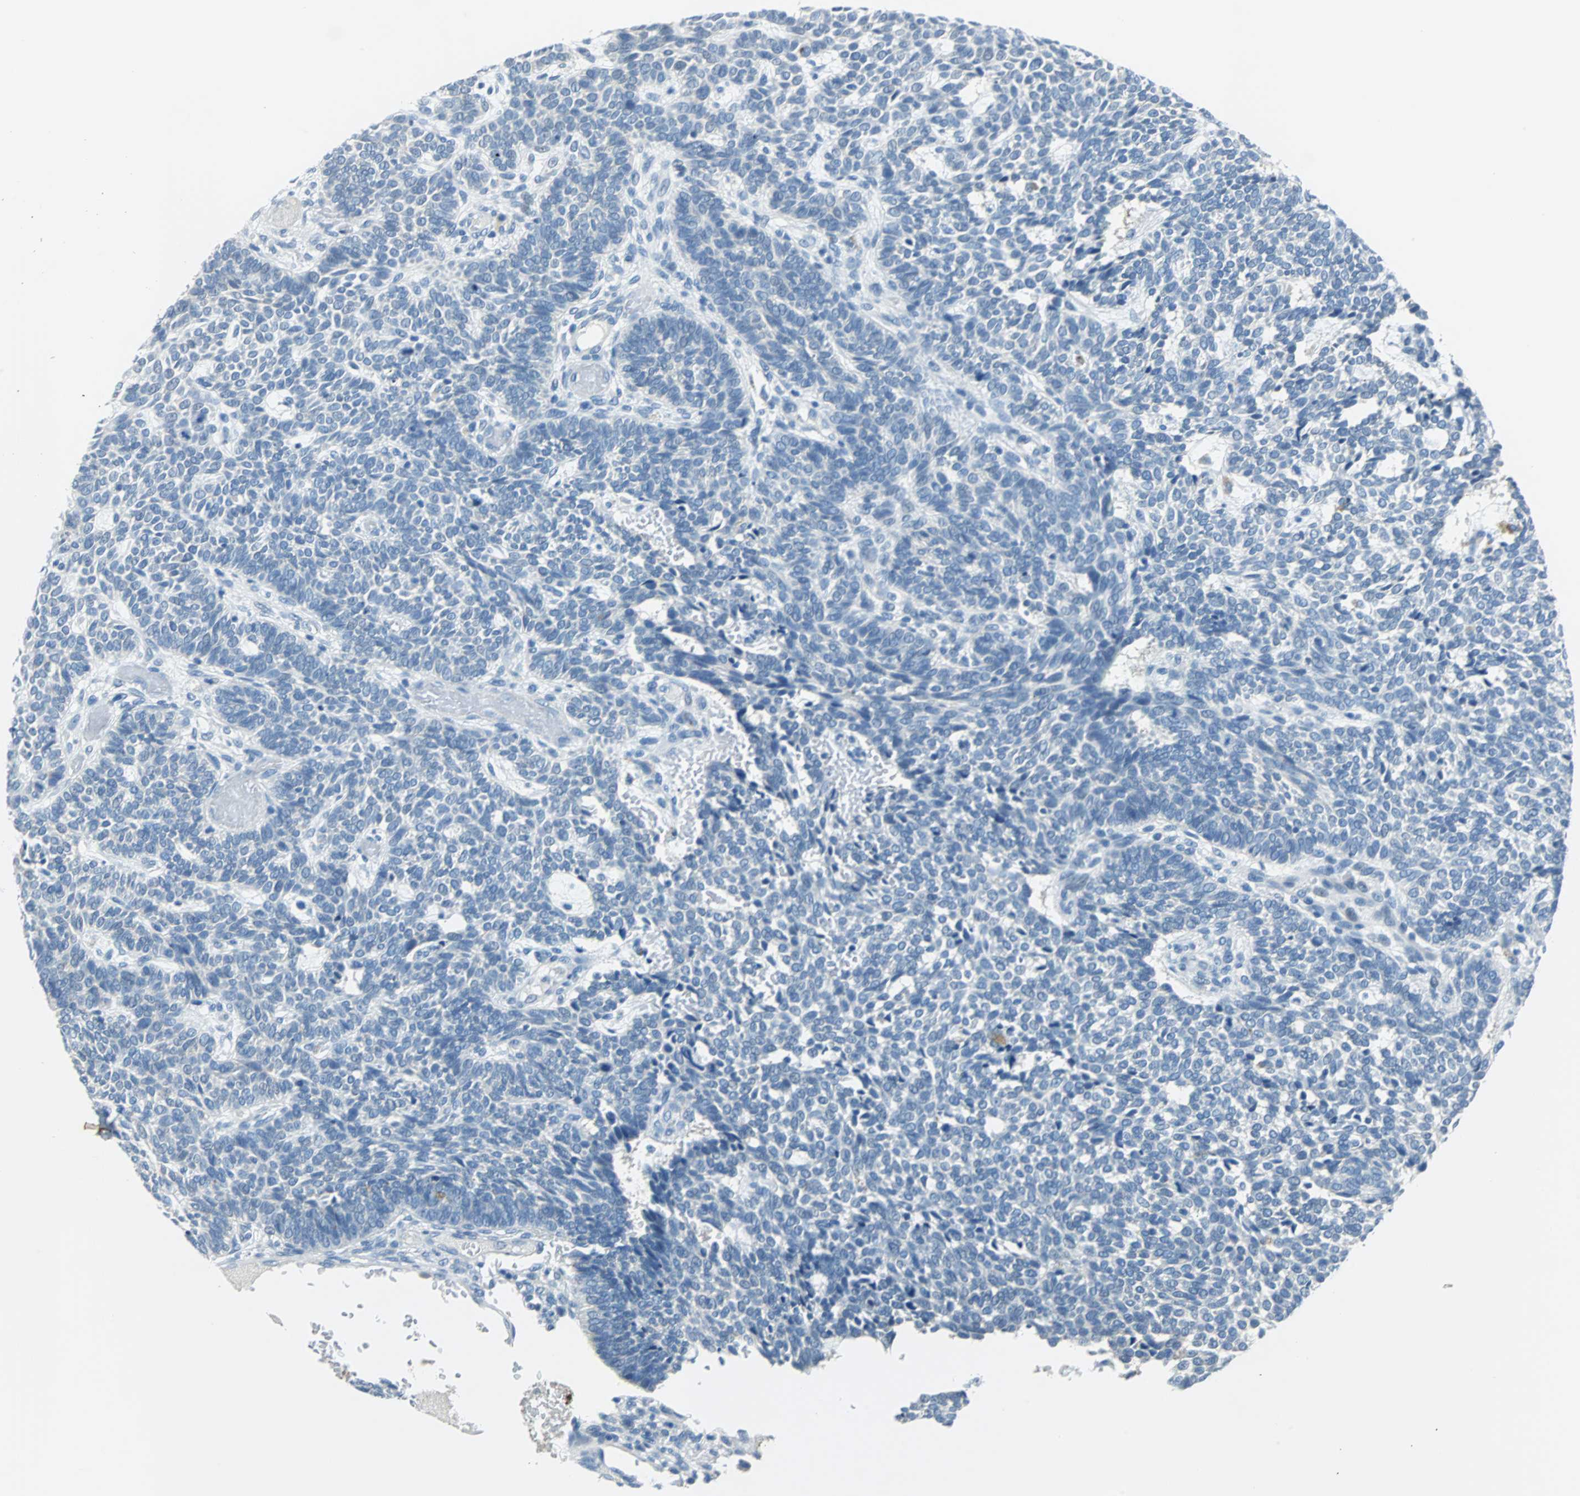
{"staining": {"intensity": "negative", "quantity": "none", "location": "none"}, "tissue": "skin cancer", "cell_type": "Tumor cells", "image_type": "cancer", "snomed": [{"axis": "morphology", "description": "Normal tissue, NOS"}, {"axis": "morphology", "description": "Basal cell carcinoma"}, {"axis": "topography", "description": "Skin"}], "caption": "This is a micrograph of immunohistochemistry staining of basal cell carcinoma (skin), which shows no expression in tumor cells.", "gene": "MUC7", "patient": {"sex": "male", "age": 87}}